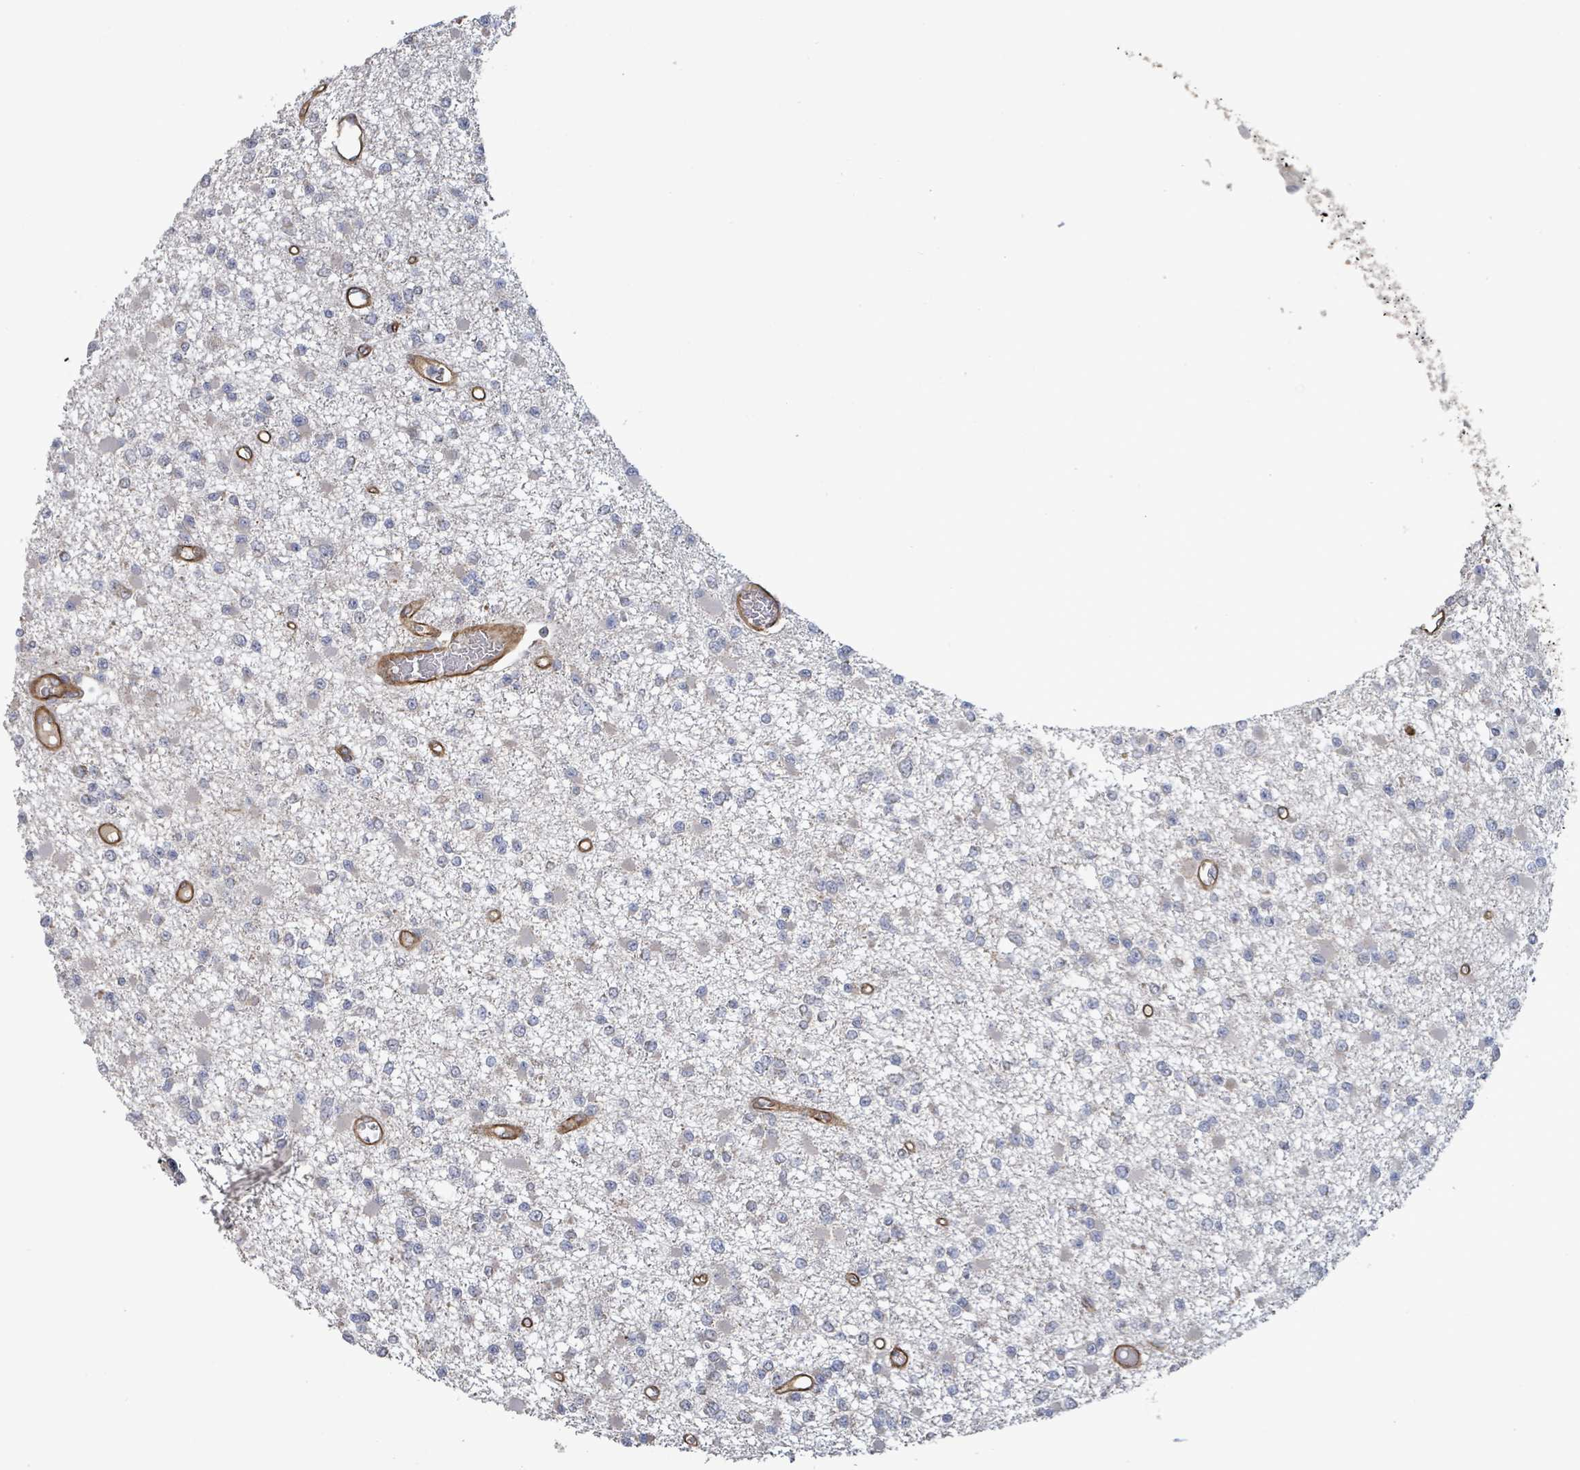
{"staining": {"intensity": "negative", "quantity": "none", "location": "none"}, "tissue": "glioma", "cell_type": "Tumor cells", "image_type": "cancer", "snomed": [{"axis": "morphology", "description": "Glioma, malignant, Low grade"}, {"axis": "topography", "description": "Brain"}], "caption": "A photomicrograph of human glioma is negative for staining in tumor cells.", "gene": "KANK3", "patient": {"sex": "female", "age": 22}}